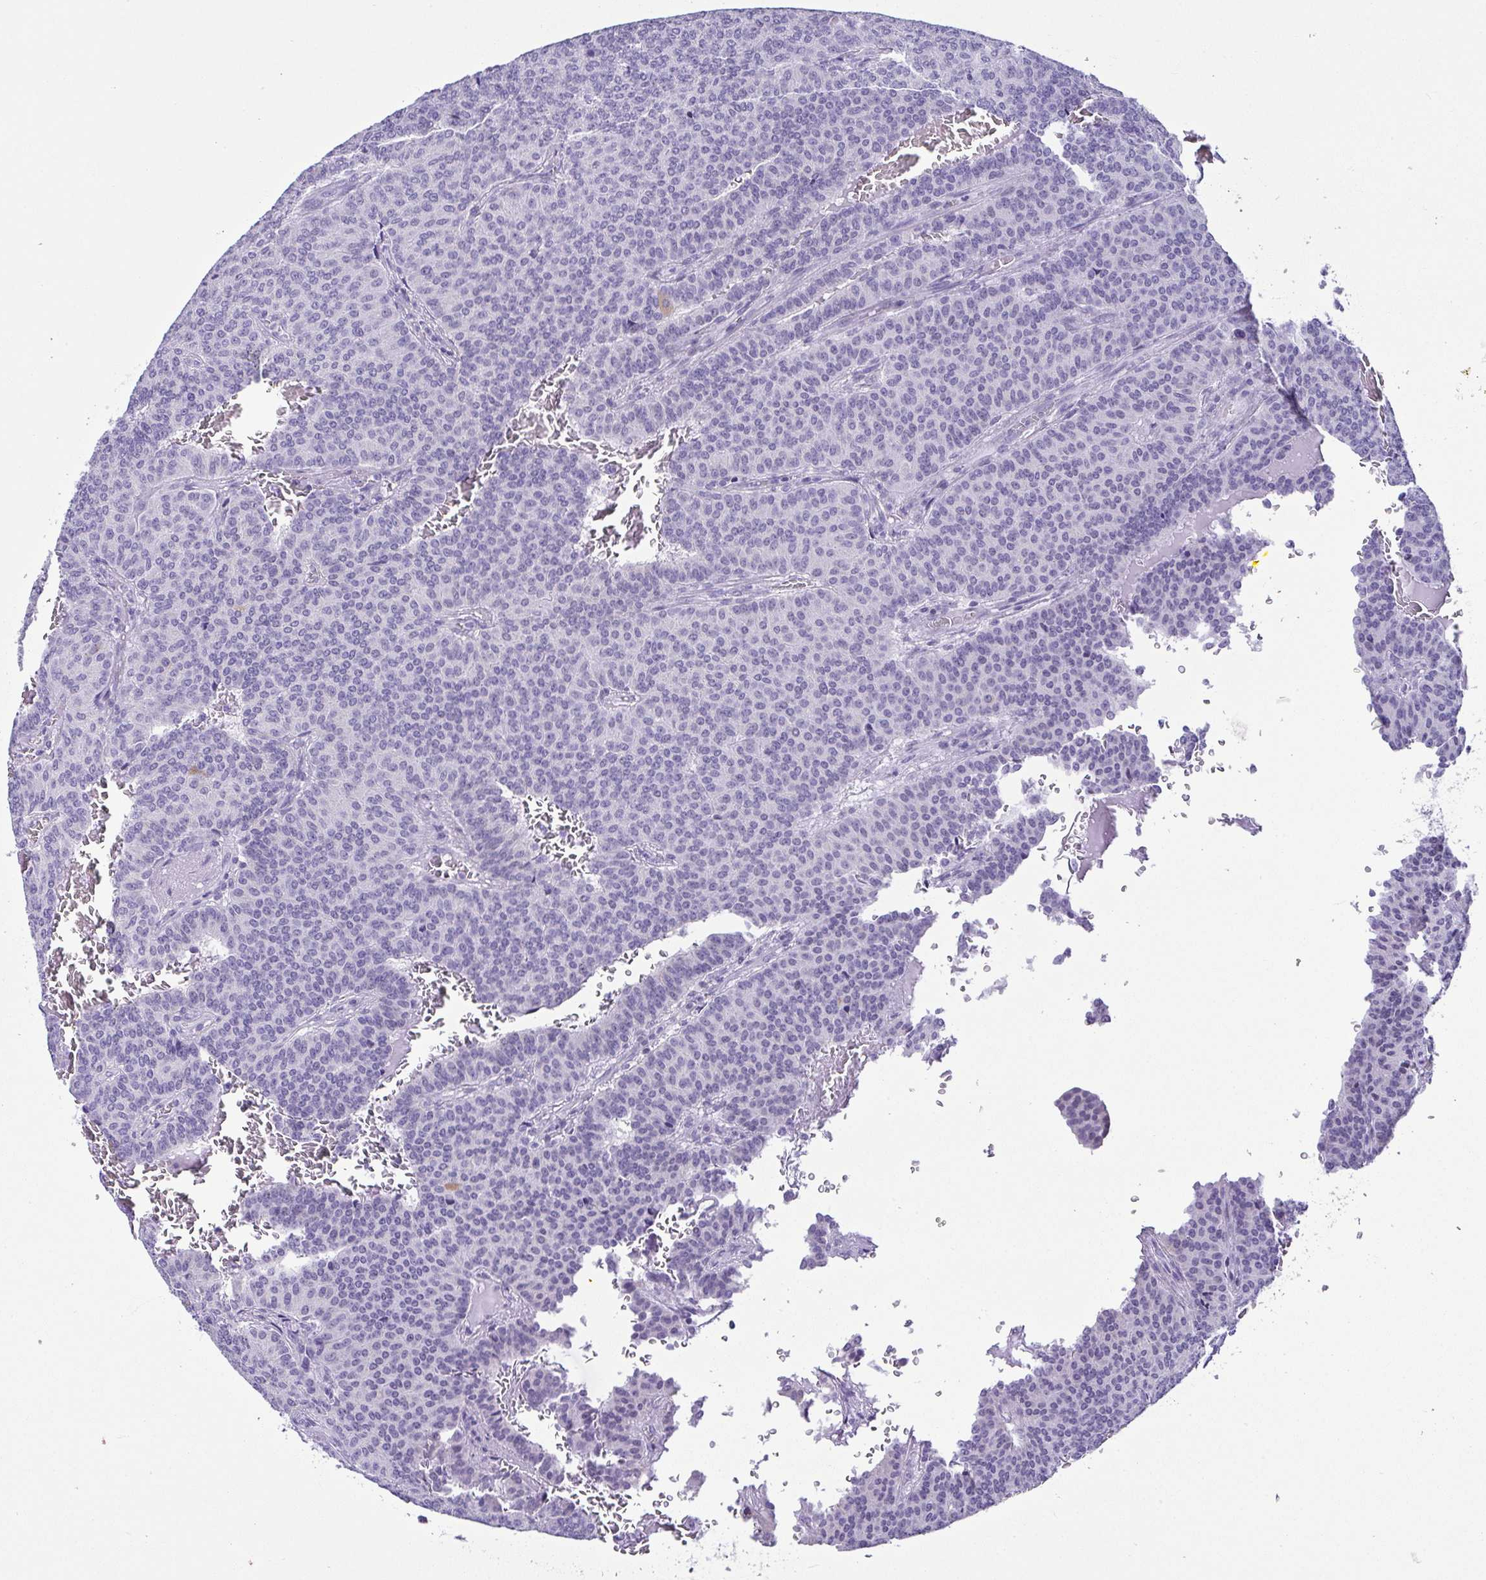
{"staining": {"intensity": "negative", "quantity": "none", "location": "none"}, "tissue": "carcinoid", "cell_type": "Tumor cells", "image_type": "cancer", "snomed": [{"axis": "morphology", "description": "Carcinoid, malignant, NOS"}, {"axis": "topography", "description": "Lung"}], "caption": "A histopathology image of human carcinoid (malignant) is negative for staining in tumor cells.", "gene": "RNF183", "patient": {"sex": "male", "age": 61}}